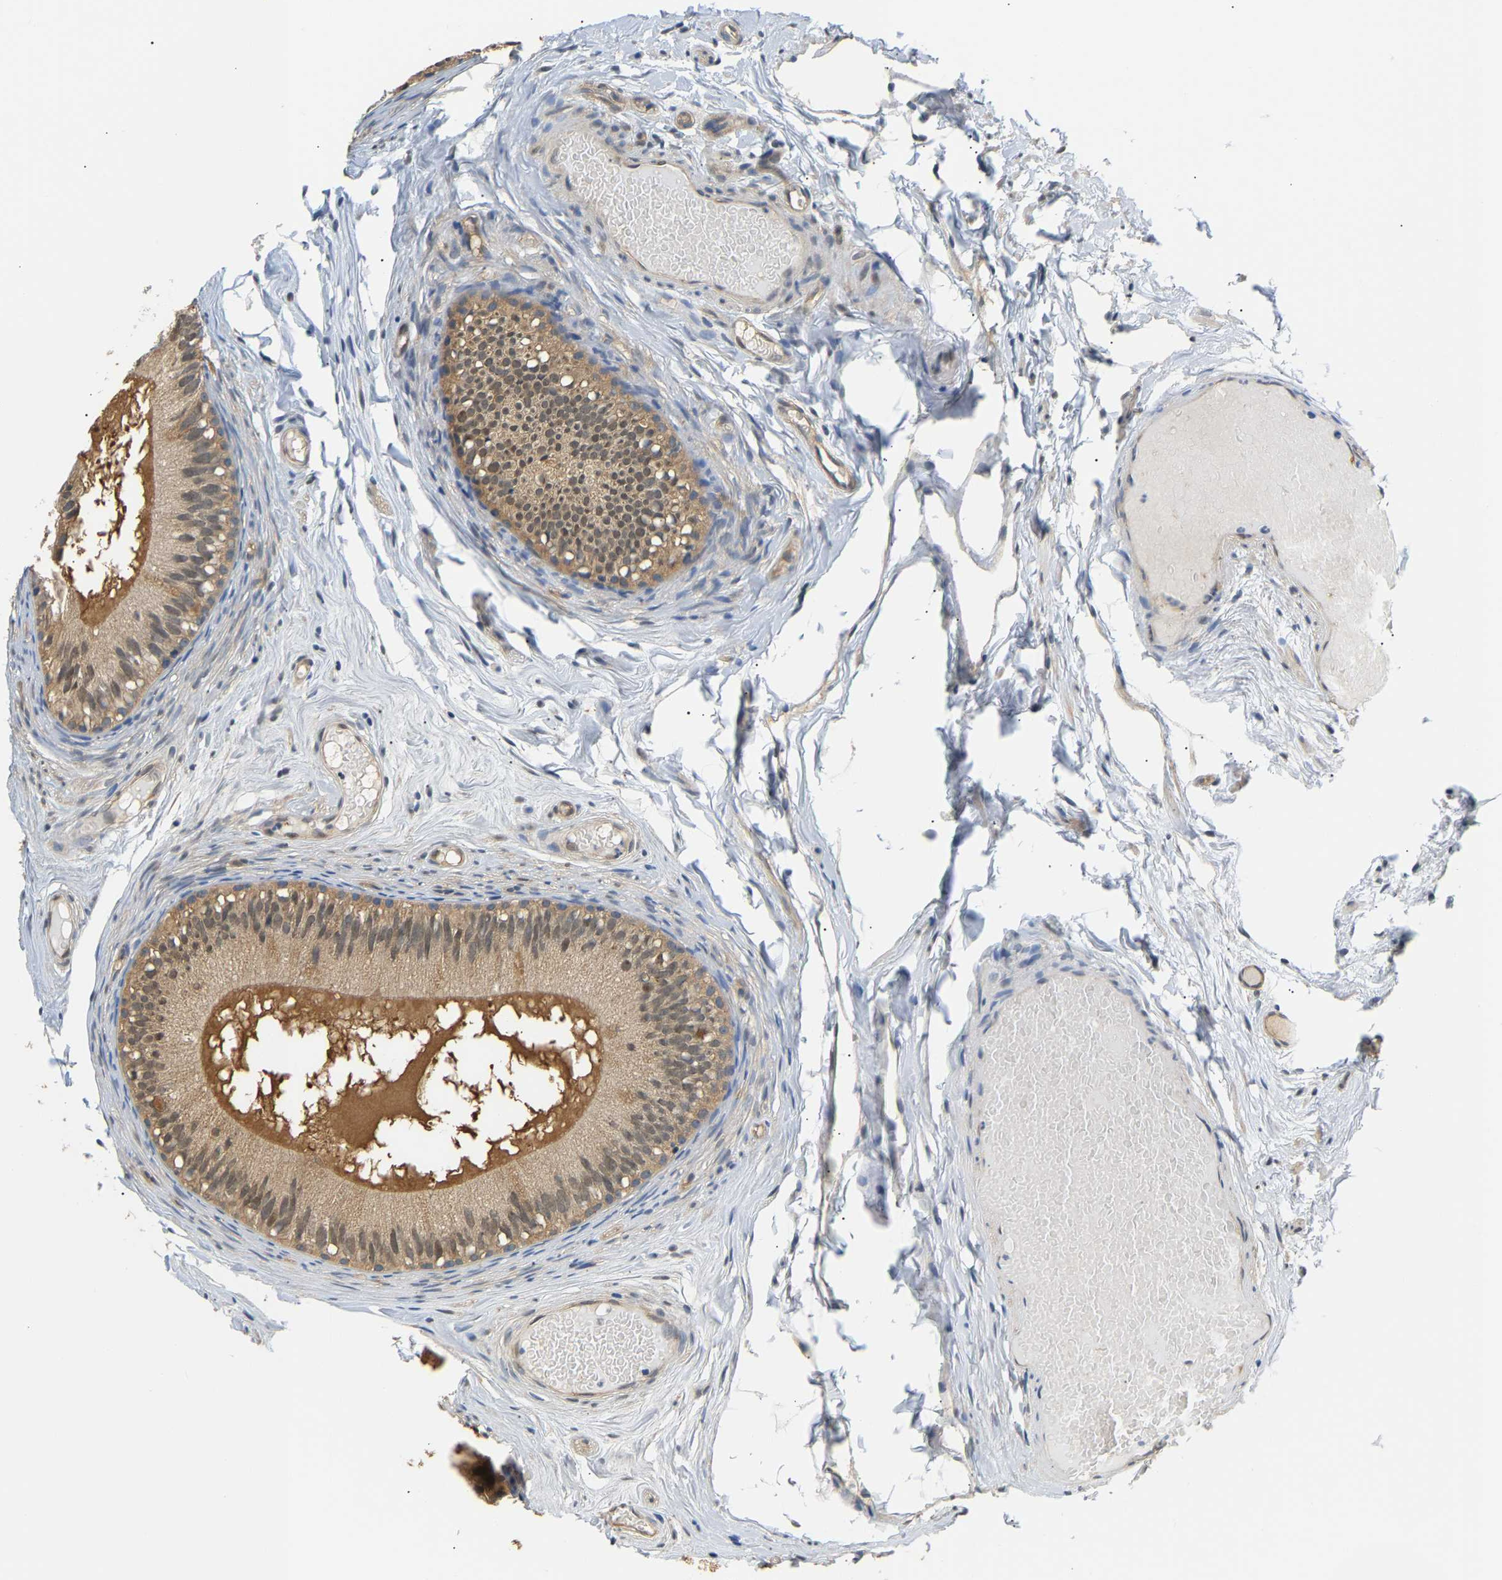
{"staining": {"intensity": "moderate", "quantity": ">75%", "location": "cytoplasmic/membranous"}, "tissue": "epididymis", "cell_type": "Glandular cells", "image_type": "normal", "snomed": [{"axis": "morphology", "description": "Normal tissue, NOS"}, {"axis": "topography", "description": "Epididymis"}], "caption": "High-magnification brightfield microscopy of normal epididymis stained with DAB (brown) and counterstained with hematoxylin (blue). glandular cells exhibit moderate cytoplasmic/membranous staining is seen in about>75% of cells. The staining was performed using DAB to visualize the protein expression in brown, while the nuclei were stained in blue with hematoxylin (Magnification: 20x).", "gene": "ARHGEF12", "patient": {"sex": "male", "age": 46}}